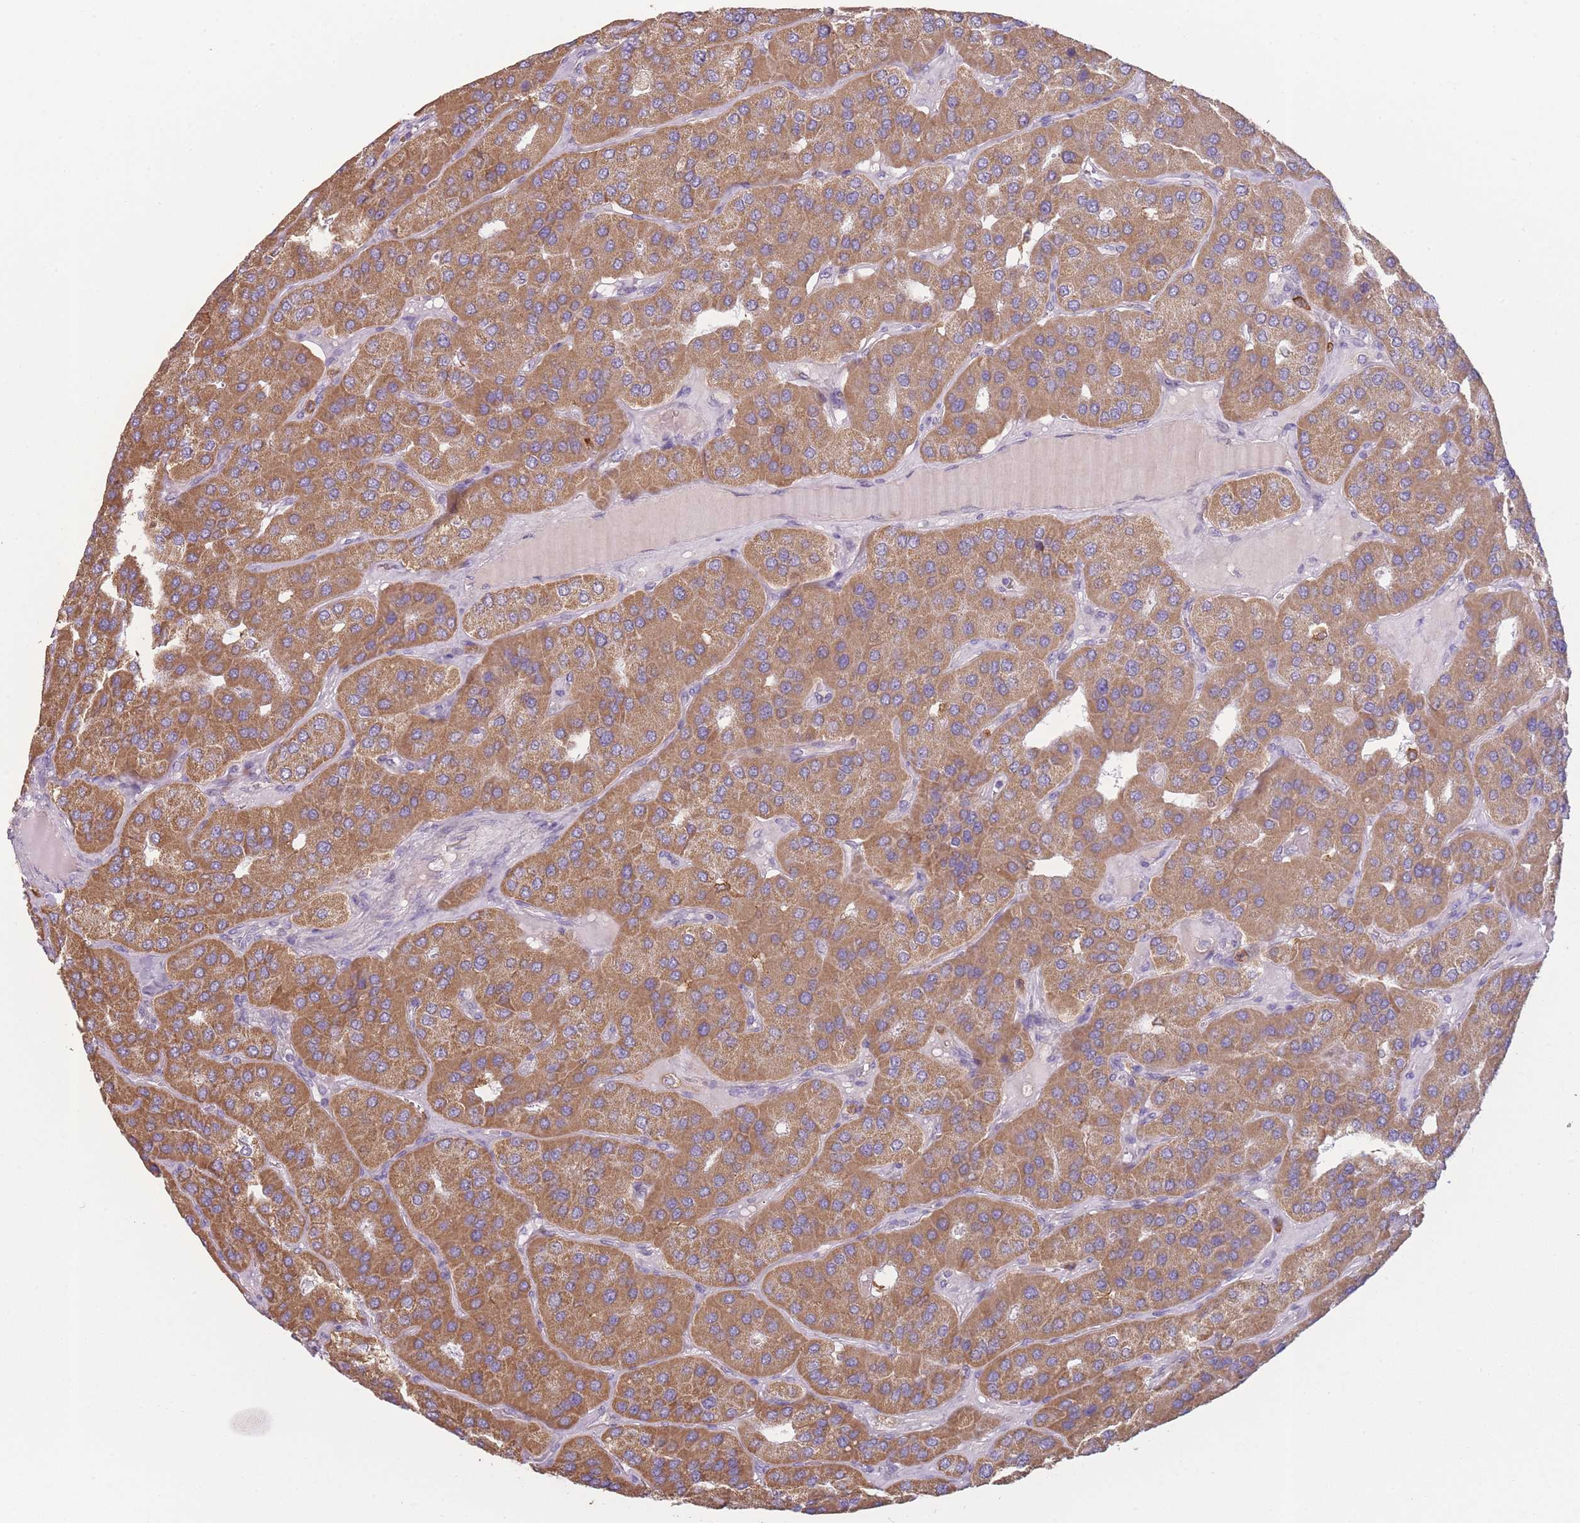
{"staining": {"intensity": "moderate", "quantity": ">75%", "location": "cytoplasmic/membranous"}, "tissue": "parathyroid gland", "cell_type": "Glandular cells", "image_type": "normal", "snomed": [{"axis": "morphology", "description": "Normal tissue, NOS"}, {"axis": "morphology", "description": "Adenoma, NOS"}, {"axis": "topography", "description": "Parathyroid gland"}], "caption": "High-power microscopy captured an immunohistochemistry (IHC) photomicrograph of benign parathyroid gland, revealing moderate cytoplasmic/membranous expression in approximately >75% of glandular cells.", "gene": "PRAM1", "patient": {"sex": "female", "age": 86}}